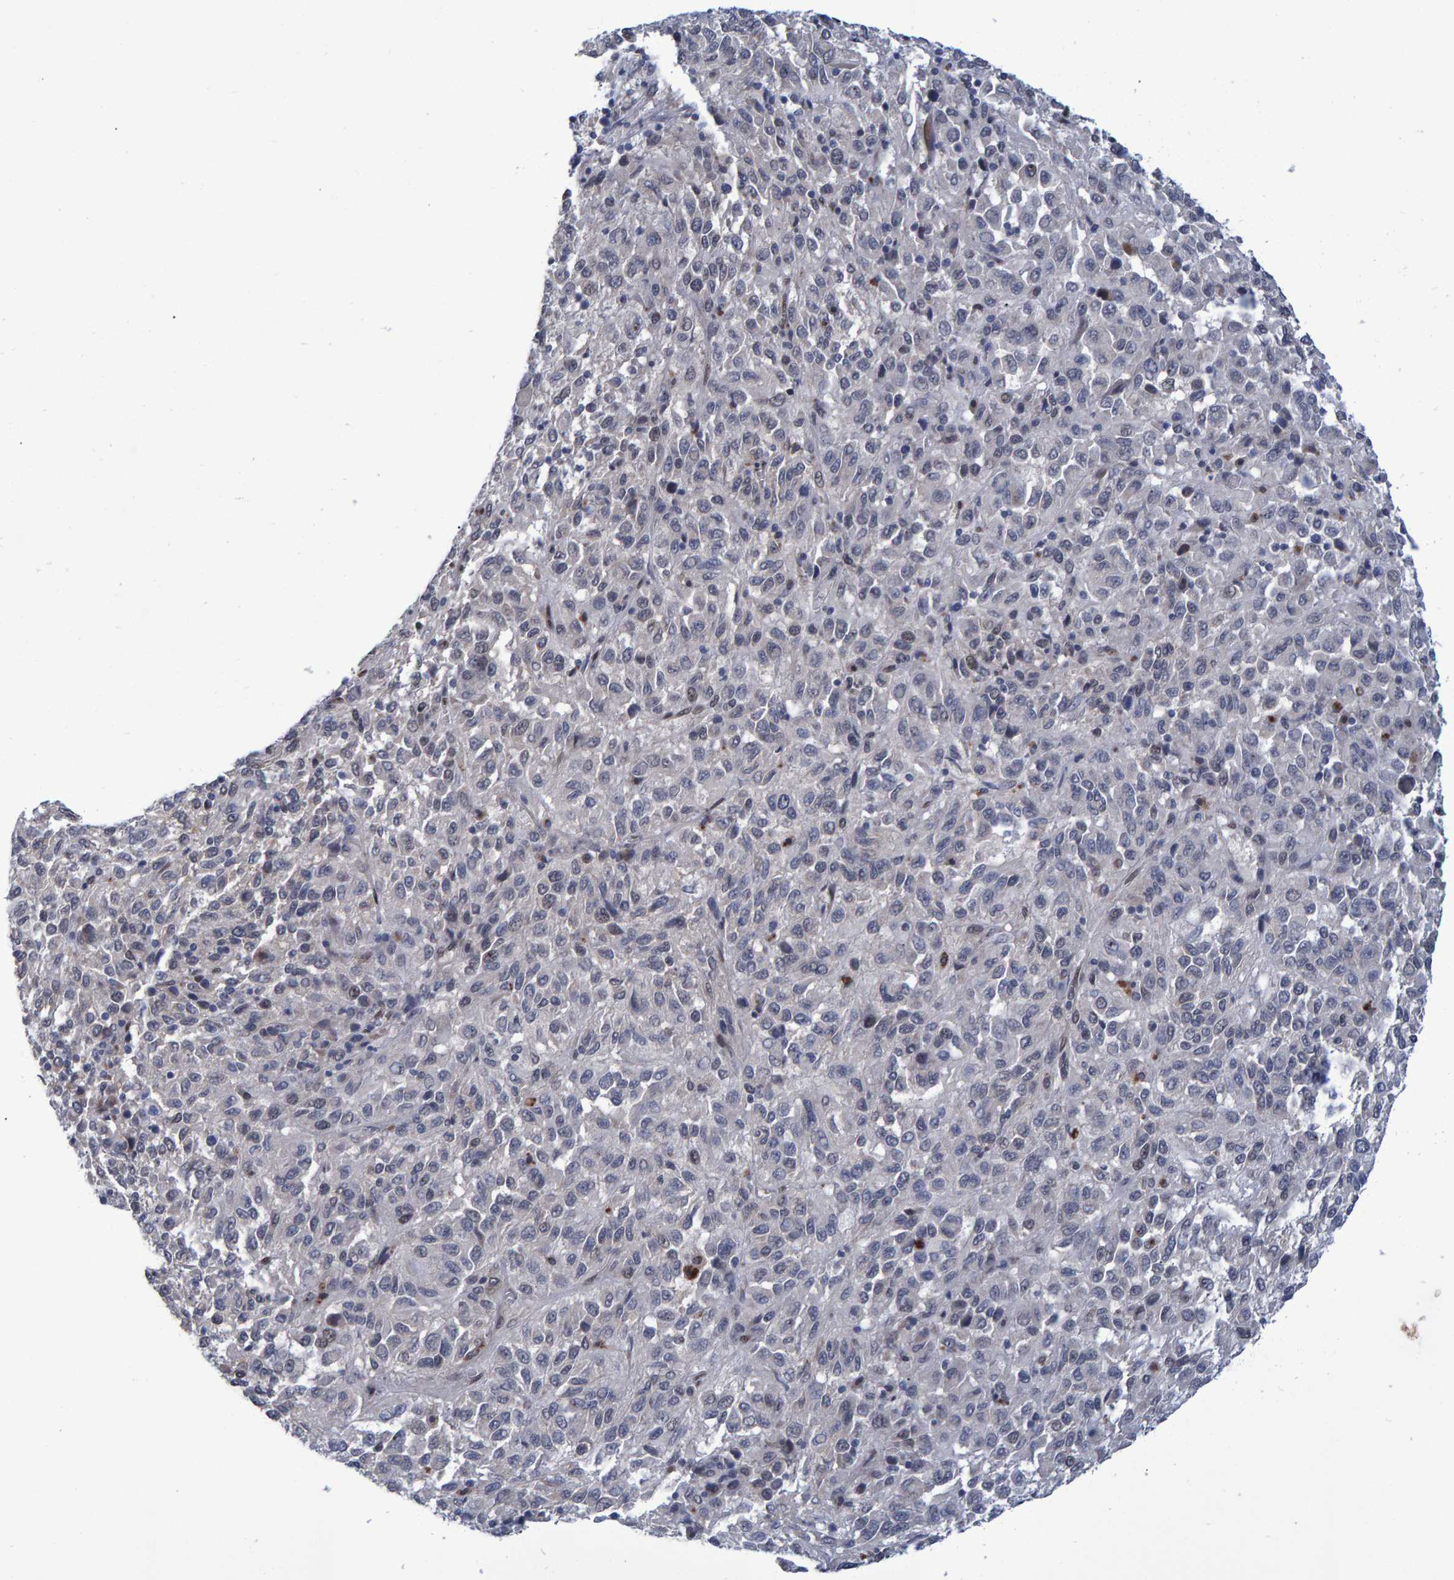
{"staining": {"intensity": "negative", "quantity": "none", "location": "none"}, "tissue": "melanoma", "cell_type": "Tumor cells", "image_type": "cancer", "snomed": [{"axis": "morphology", "description": "Malignant melanoma, Metastatic site"}, {"axis": "topography", "description": "Lung"}], "caption": "Immunohistochemical staining of human melanoma reveals no significant expression in tumor cells.", "gene": "QKI", "patient": {"sex": "male", "age": 64}}